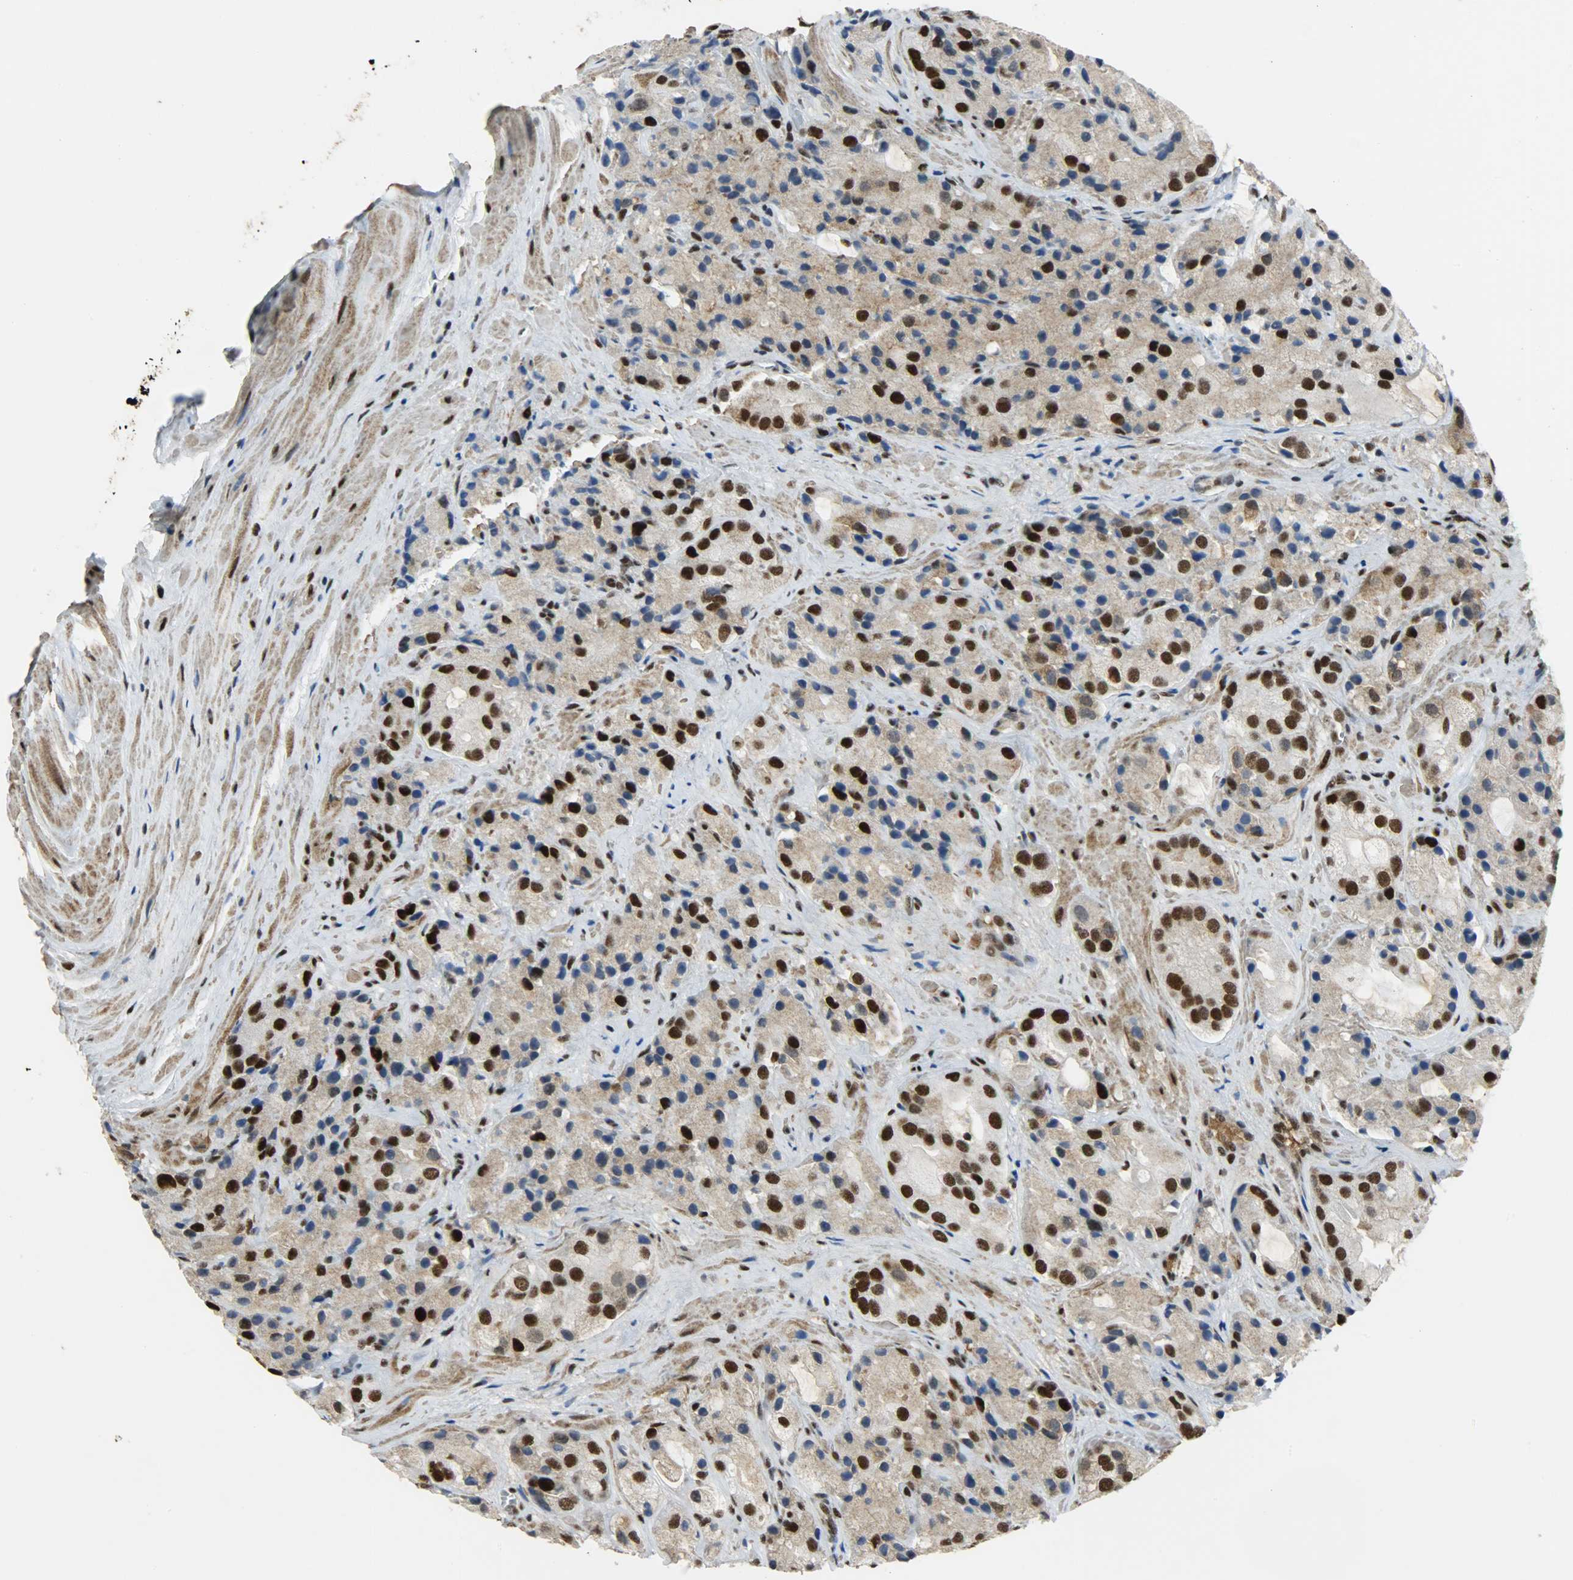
{"staining": {"intensity": "strong", "quantity": "25%-75%", "location": "cytoplasmic/membranous,nuclear"}, "tissue": "prostate cancer", "cell_type": "Tumor cells", "image_type": "cancer", "snomed": [{"axis": "morphology", "description": "Adenocarcinoma, High grade"}, {"axis": "topography", "description": "Prostate"}], "caption": "This image reveals prostate cancer stained with immunohistochemistry to label a protein in brown. The cytoplasmic/membranous and nuclear of tumor cells show strong positivity for the protein. Nuclei are counter-stained blue.", "gene": "SSB", "patient": {"sex": "male", "age": 70}}